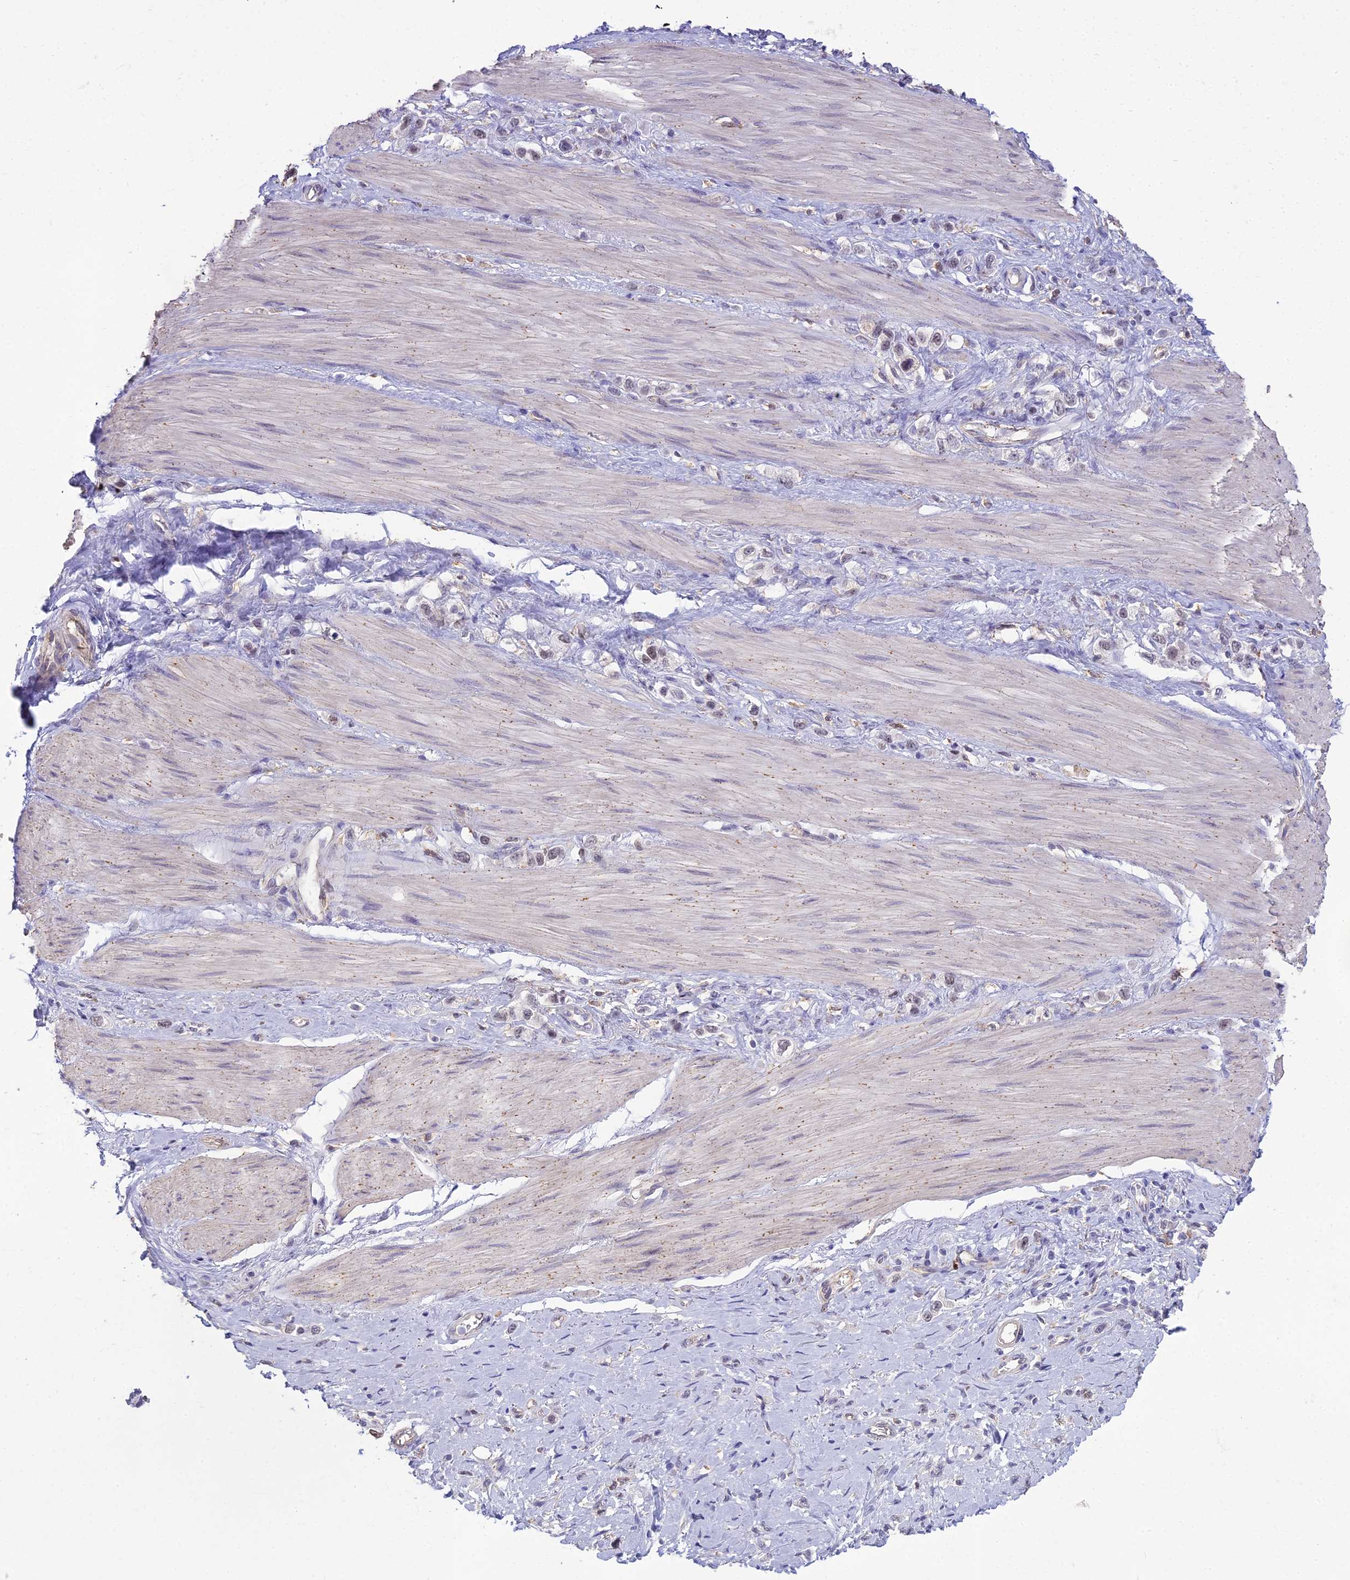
{"staining": {"intensity": "weak", "quantity": "25%-75%", "location": "nuclear"}, "tissue": "stomach cancer", "cell_type": "Tumor cells", "image_type": "cancer", "snomed": [{"axis": "morphology", "description": "Adenocarcinoma, NOS"}, {"axis": "topography", "description": "Stomach"}], "caption": "Adenocarcinoma (stomach) stained with DAB (3,3'-diaminobenzidine) IHC exhibits low levels of weak nuclear positivity in about 25%-75% of tumor cells. Nuclei are stained in blue.", "gene": "BLNK", "patient": {"sex": "female", "age": 65}}